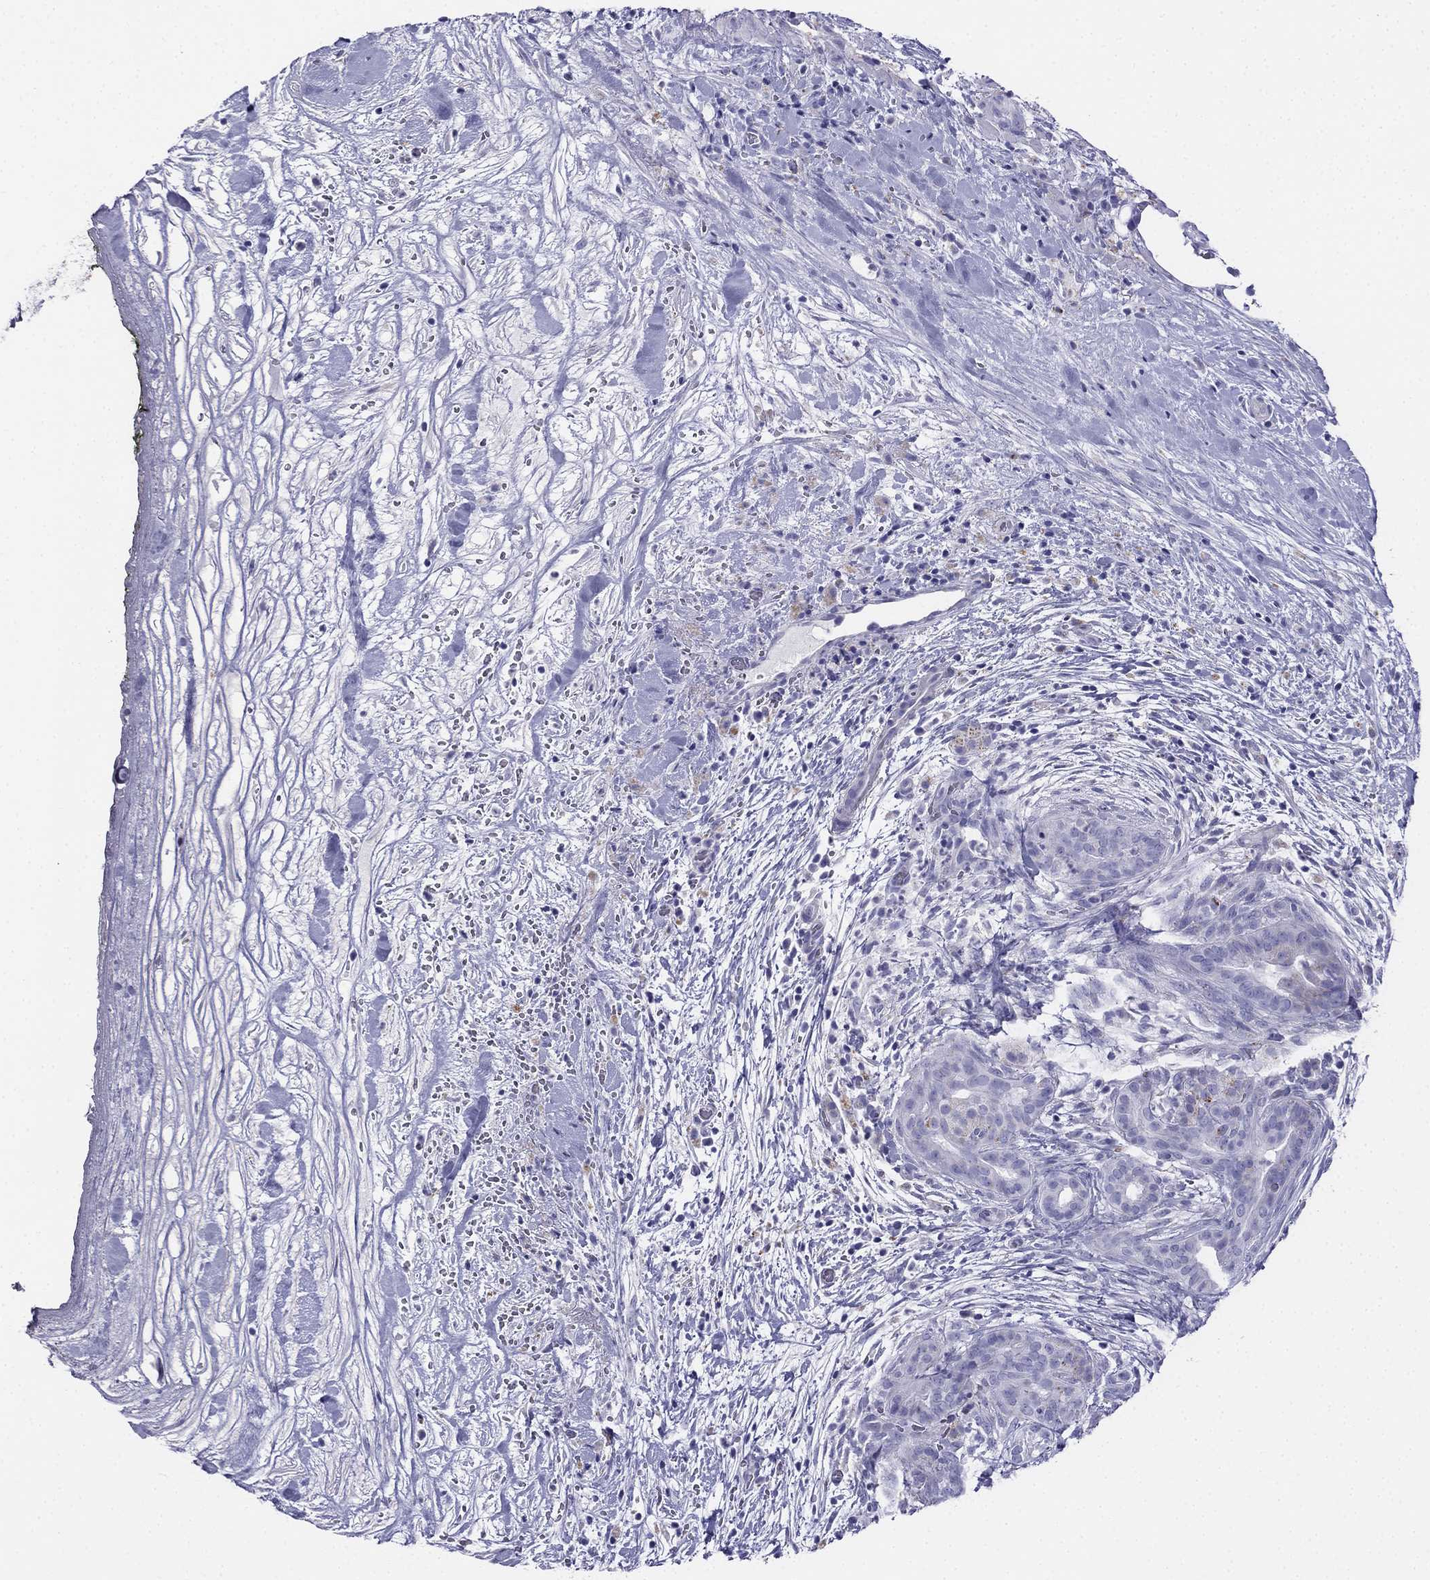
{"staining": {"intensity": "negative", "quantity": "none", "location": "none"}, "tissue": "pancreatic cancer", "cell_type": "Tumor cells", "image_type": "cancer", "snomed": [{"axis": "morphology", "description": "Adenocarcinoma, NOS"}, {"axis": "topography", "description": "Pancreas"}], "caption": "Immunohistochemistry (IHC) micrograph of human pancreatic cancer stained for a protein (brown), which reveals no staining in tumor cells.", "gene": "ALOXE3", "patient": {"sex": "male", "age": 44}}